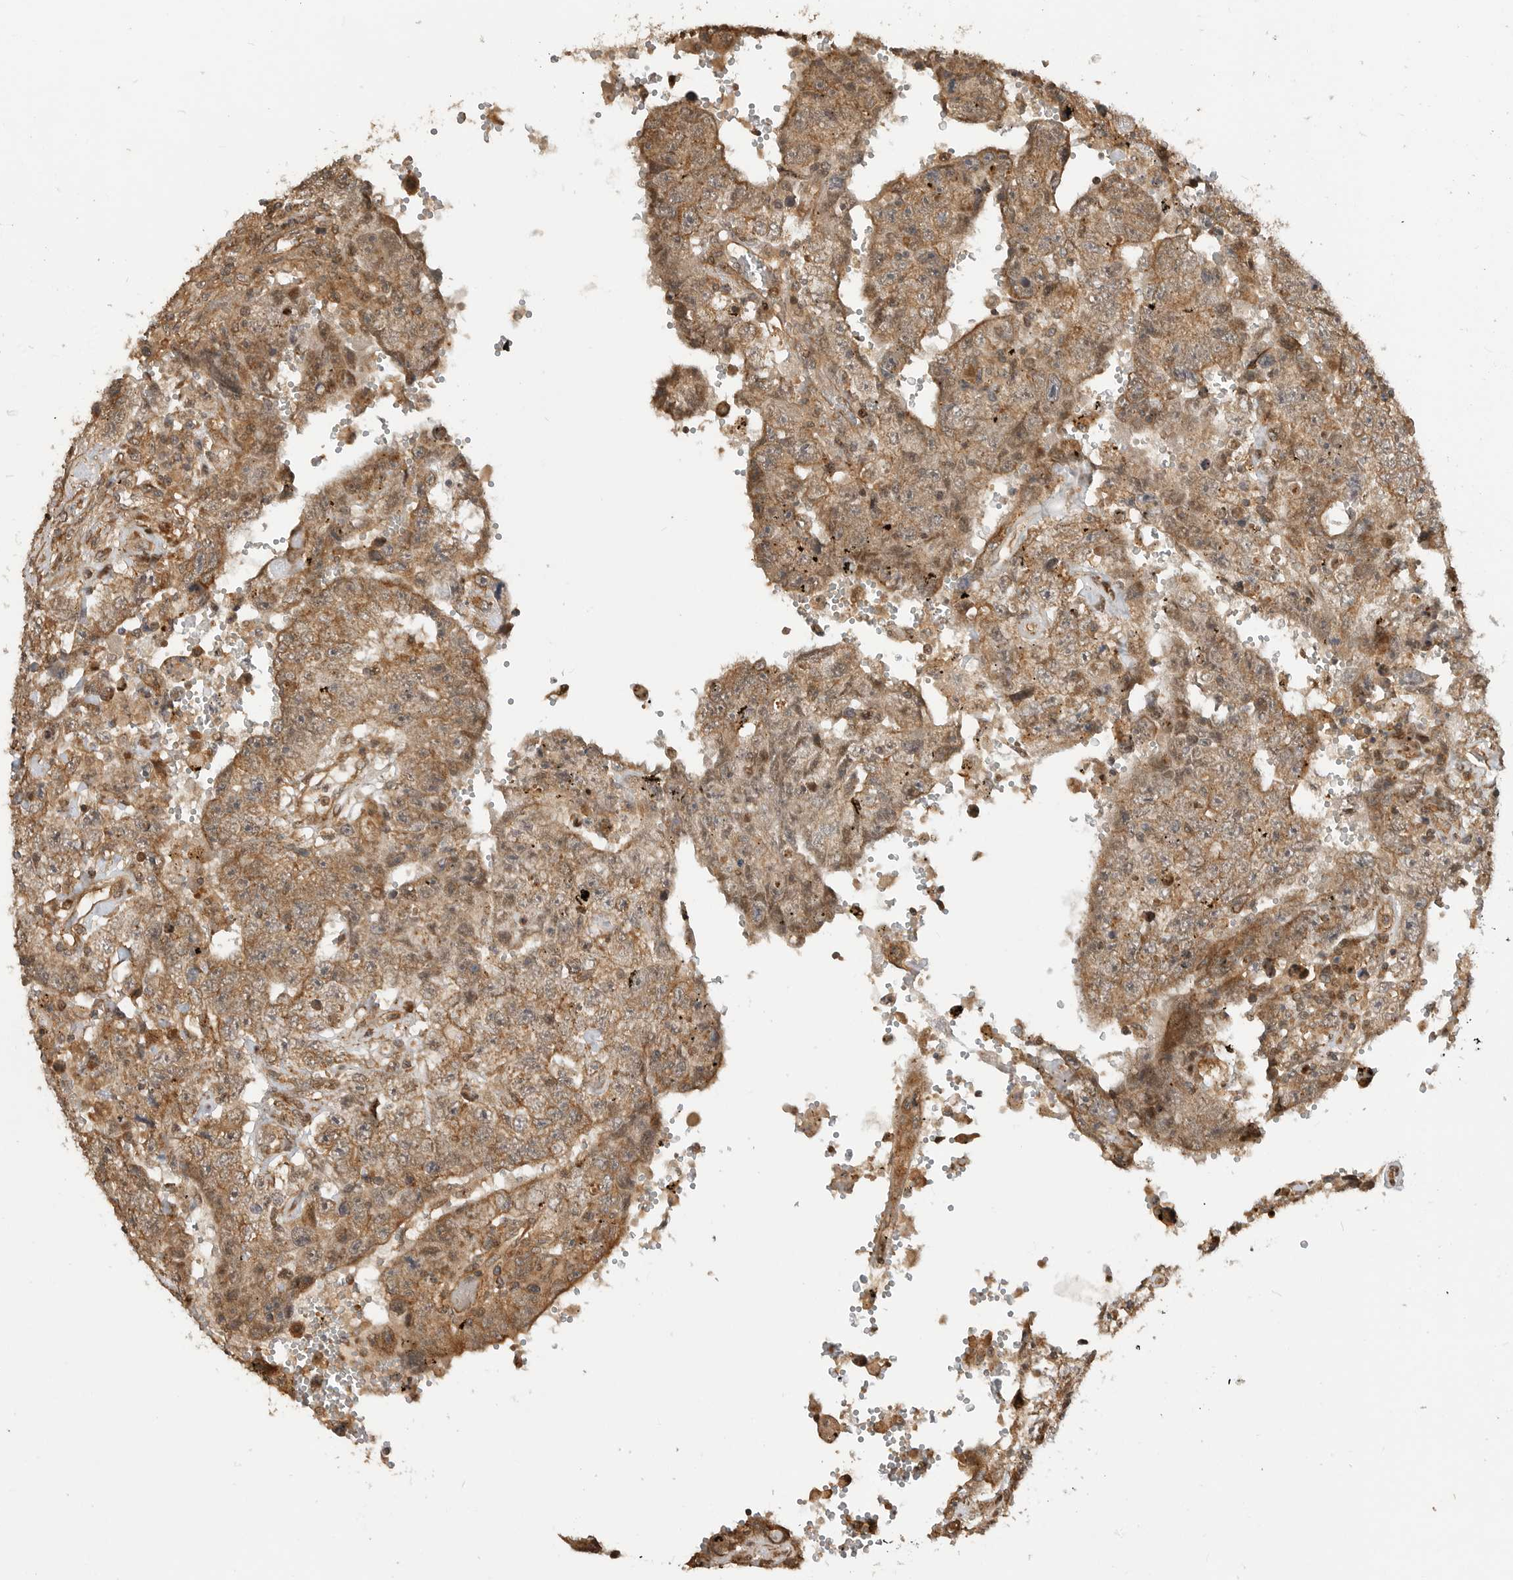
{"staining": {"intensity": "moderate", "quantity": ">75%", "location": "cytoplasmic/membranous"}, "tissue": "testis cancer", "cell_type": "Tumor cells", "image_type": "cancer", "snomed": [{"axis": "morphology", "description": "Carcinoma, Embryonal, NOS"}, {"axis": "topography", "description": "Testis"}], "caption": "A photomicrograph of human testis cancer (embryonal carcinoma) stained for a protein displays moderate cytoplasmic/membranous brown staining in tumor cells.", "gene": "ADPRS", "patient": {"sex": "male", "age": 26}}